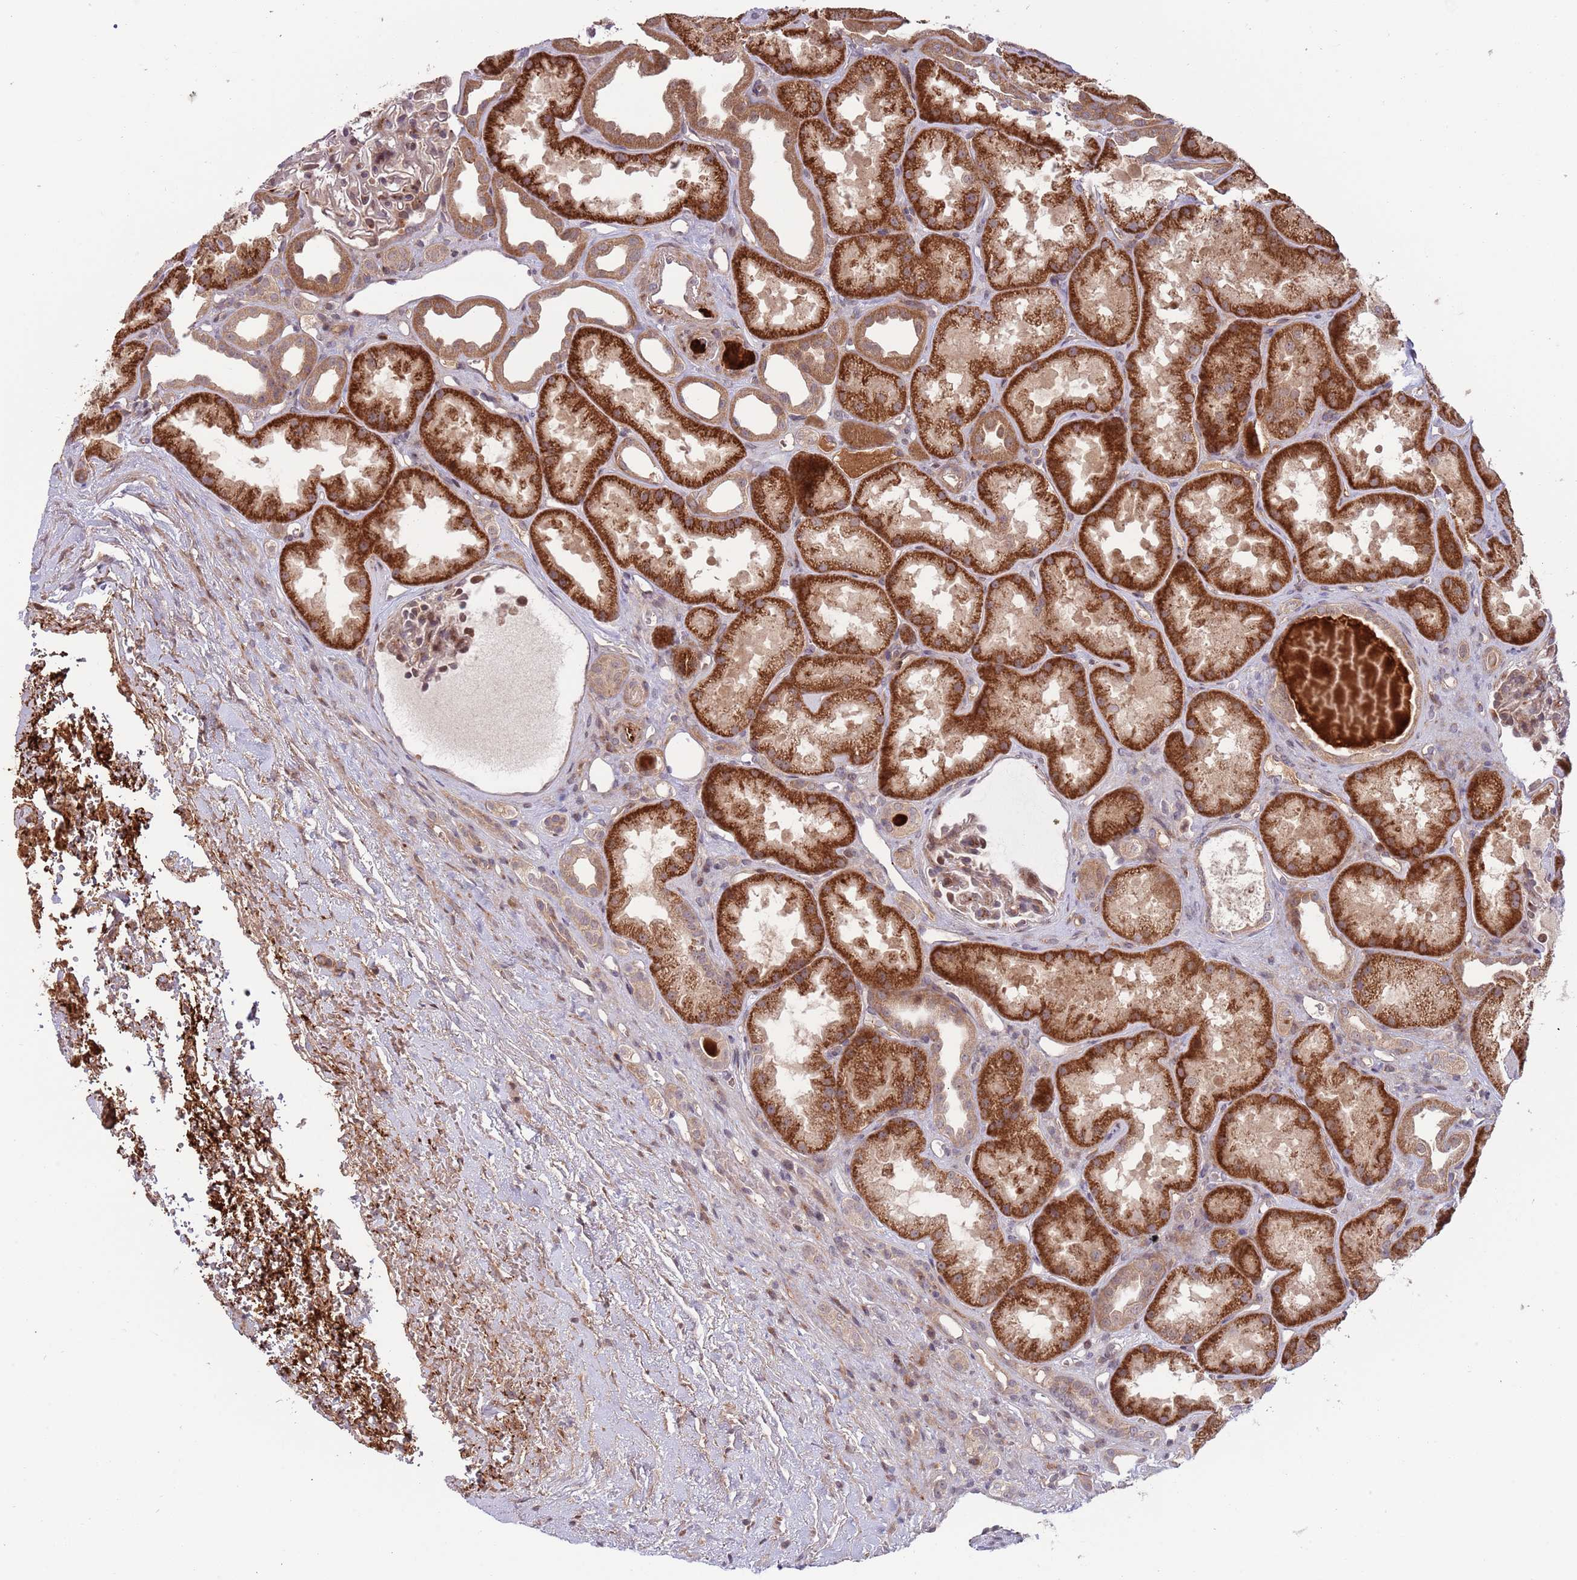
{"staining": {"intensity": "moderate", "quantity": "25%-75%", "location": "cytoplasmic/membranous,nuclear"}, "tissue": "kidney", "cell_type": "Cells in glomeruli", "image_type": "normal", "snomed": [{"axis": "morphology", "description": "Normal tissue, NOS"}, {"axis": "topography", "description": "Kidney"}], "caption": "Brown immunohistochemical staining in normal kidney displays moderate cytoplasmic/membranous,nuclear staining in approximately 25%-75% of cells in glomeruli. The staining was performed using DAB (3,3'-diaminobenzidine), with brown indicating positive protein expression. Nuclei are stained blue with hematoxylin.", "gene": "NT5DC4", "patient": {"sex": "male", "age": 61}}